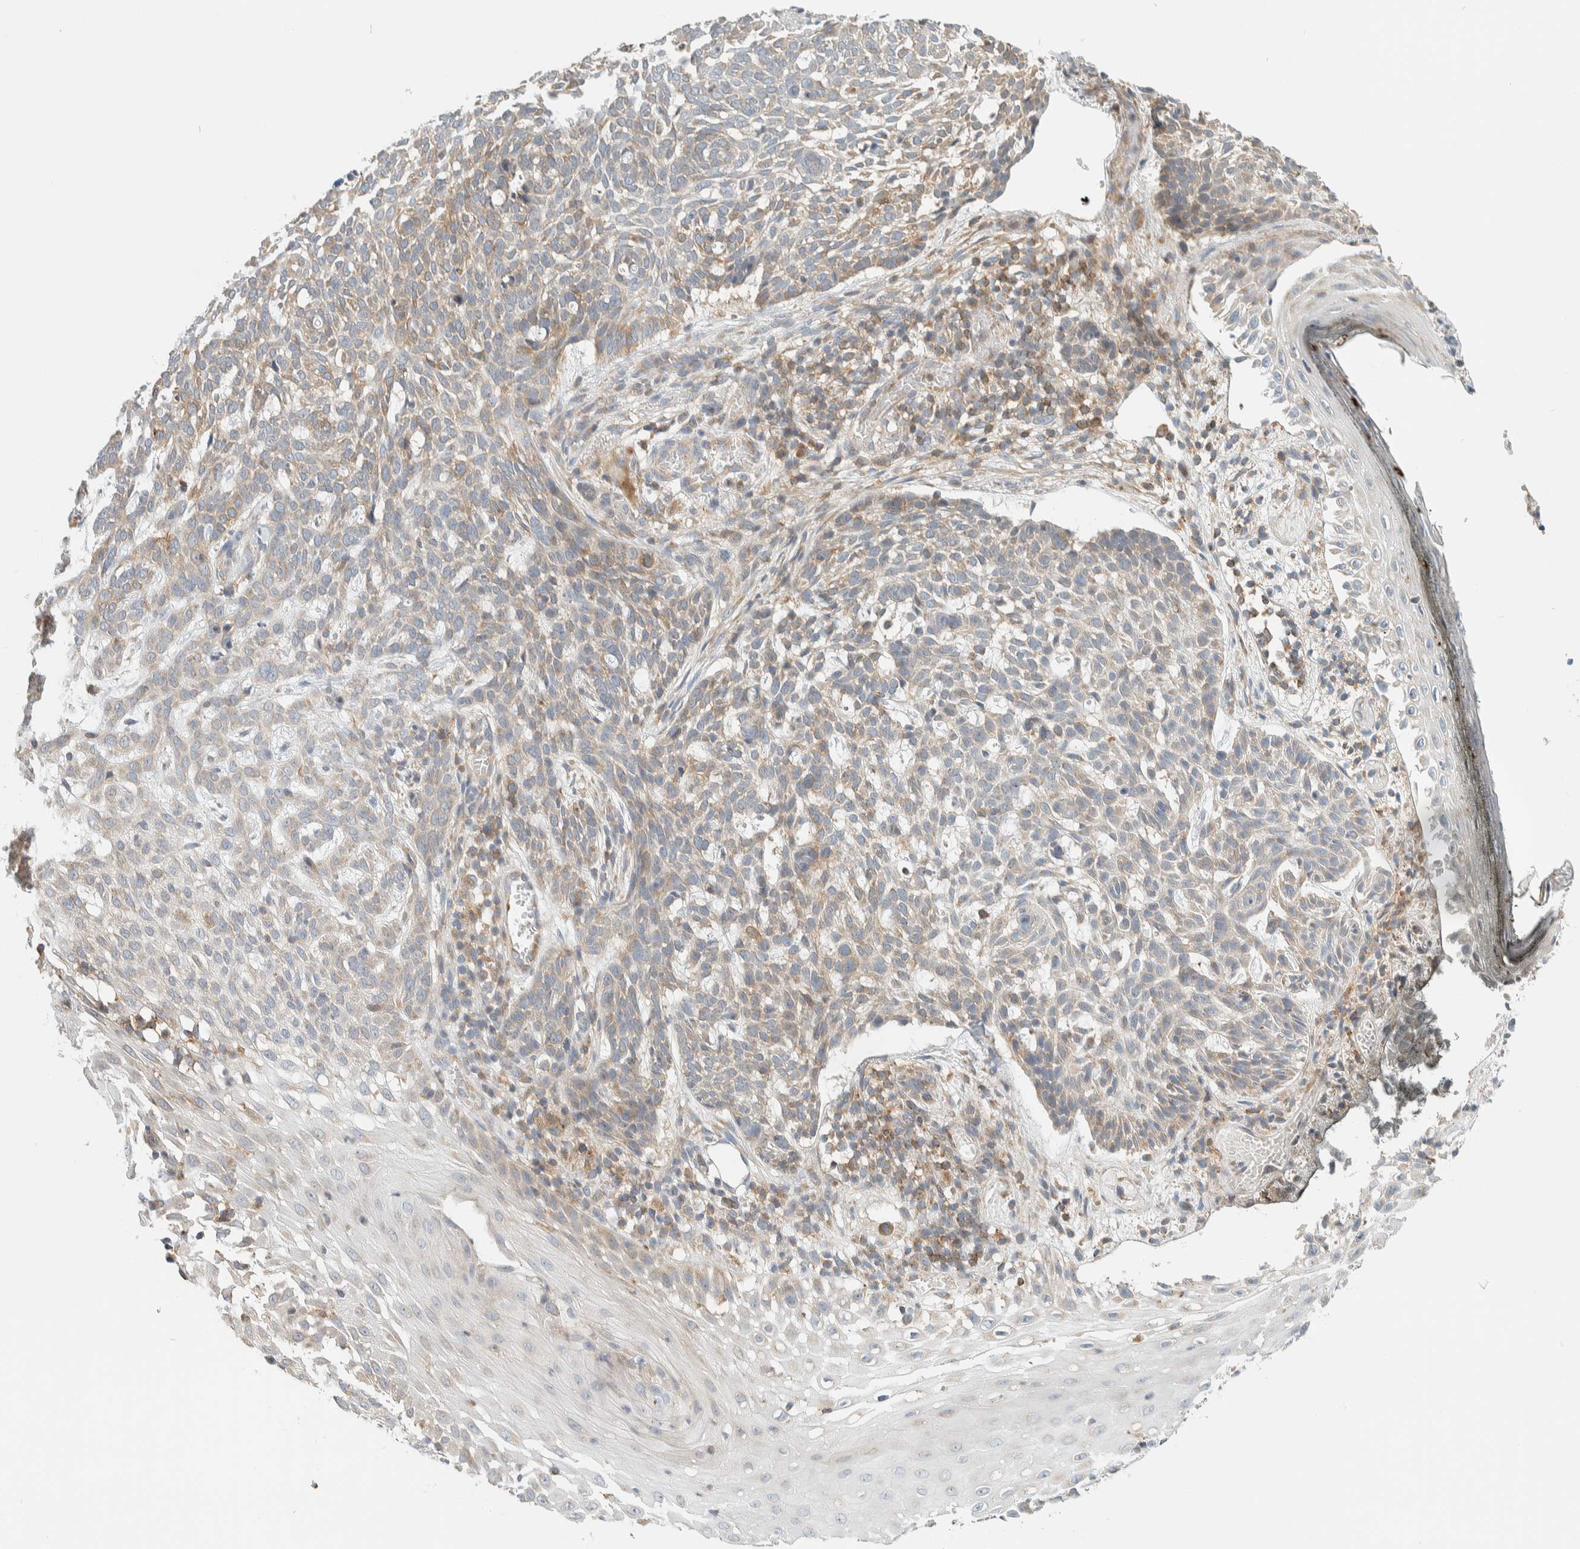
{"staining": {"intensity": "weak", "quantity": "<25%", "location": "cytoplasmic/membranous"}, "tissue": "skin cancer", "cell_type": "Tumor cells", "image_type": "cancer", "snomed": [{"axis": "morphology", "description": "Basal cell carcinoma"}, {"axis": "topography", "description": "Skin"}], "caption": "Immunohistochemical staining of skin cancer displays no significant staining in tumor cells.", "gene": "CCDC57", "patient": {"sex": "female", "age": 64}}